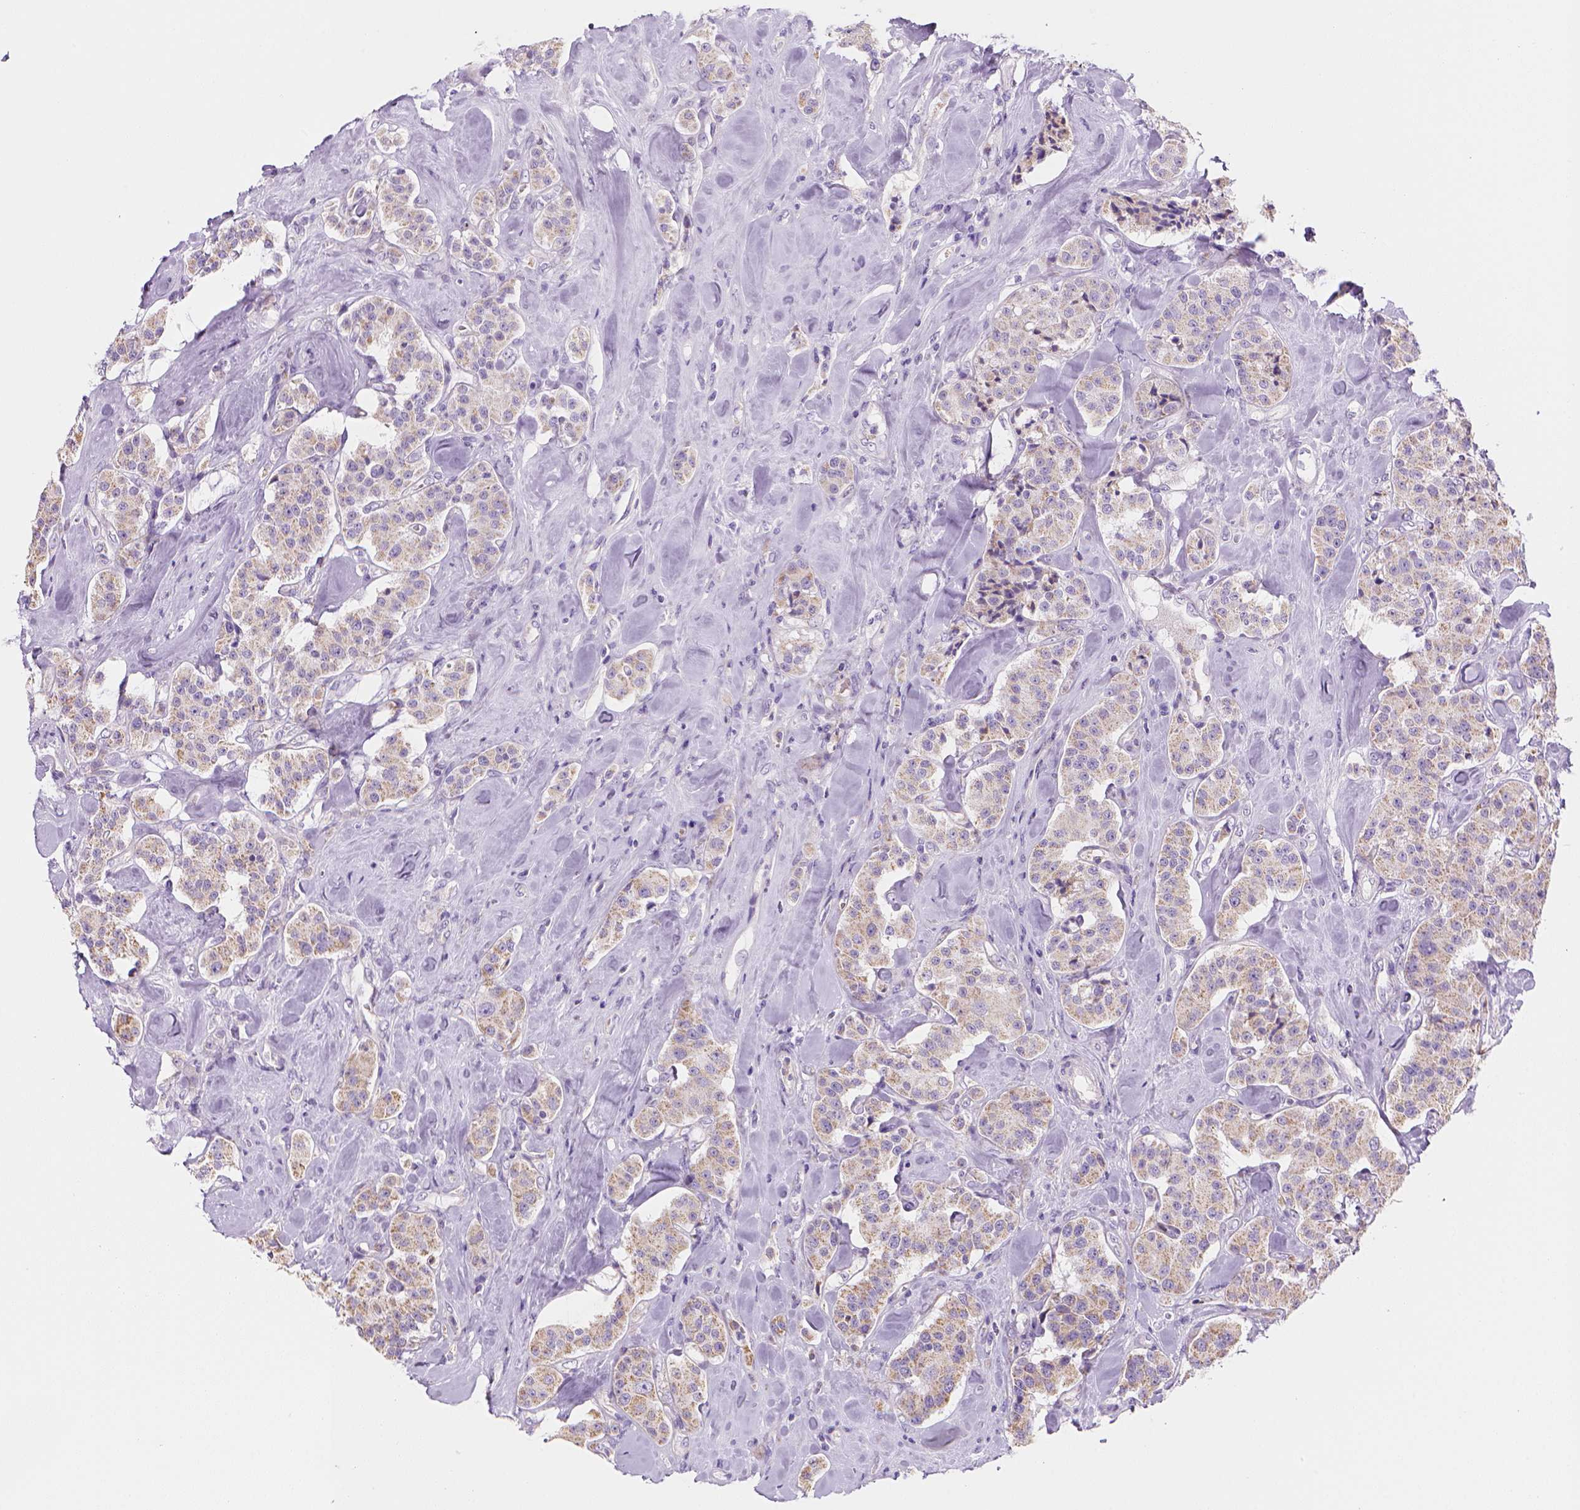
{"staining": {"intensity": "weak", "quantity": "25%-75%", "location": "cytoplasmic/membranous"}, "tissue": "carcinoid", "cell_type": "Tumor cells", "image_type": "cancer", "snomed": [{"axis": "morphology", "description": "Carcinoid, malignant, NOS"}, {"axis": "topography", "description": "Pancreas"}], "caption": "High-magnification brightfield microscopy of carcinoid stained with DAB (brown) and counterstained with hematoxylin (blue). tumor cells exhibit weak cytoplasmic/membranous staining is appreciated in approximately25%-75% of cells.", "gene": "CES2", "patient": {"sex": "male", "age": 41}}